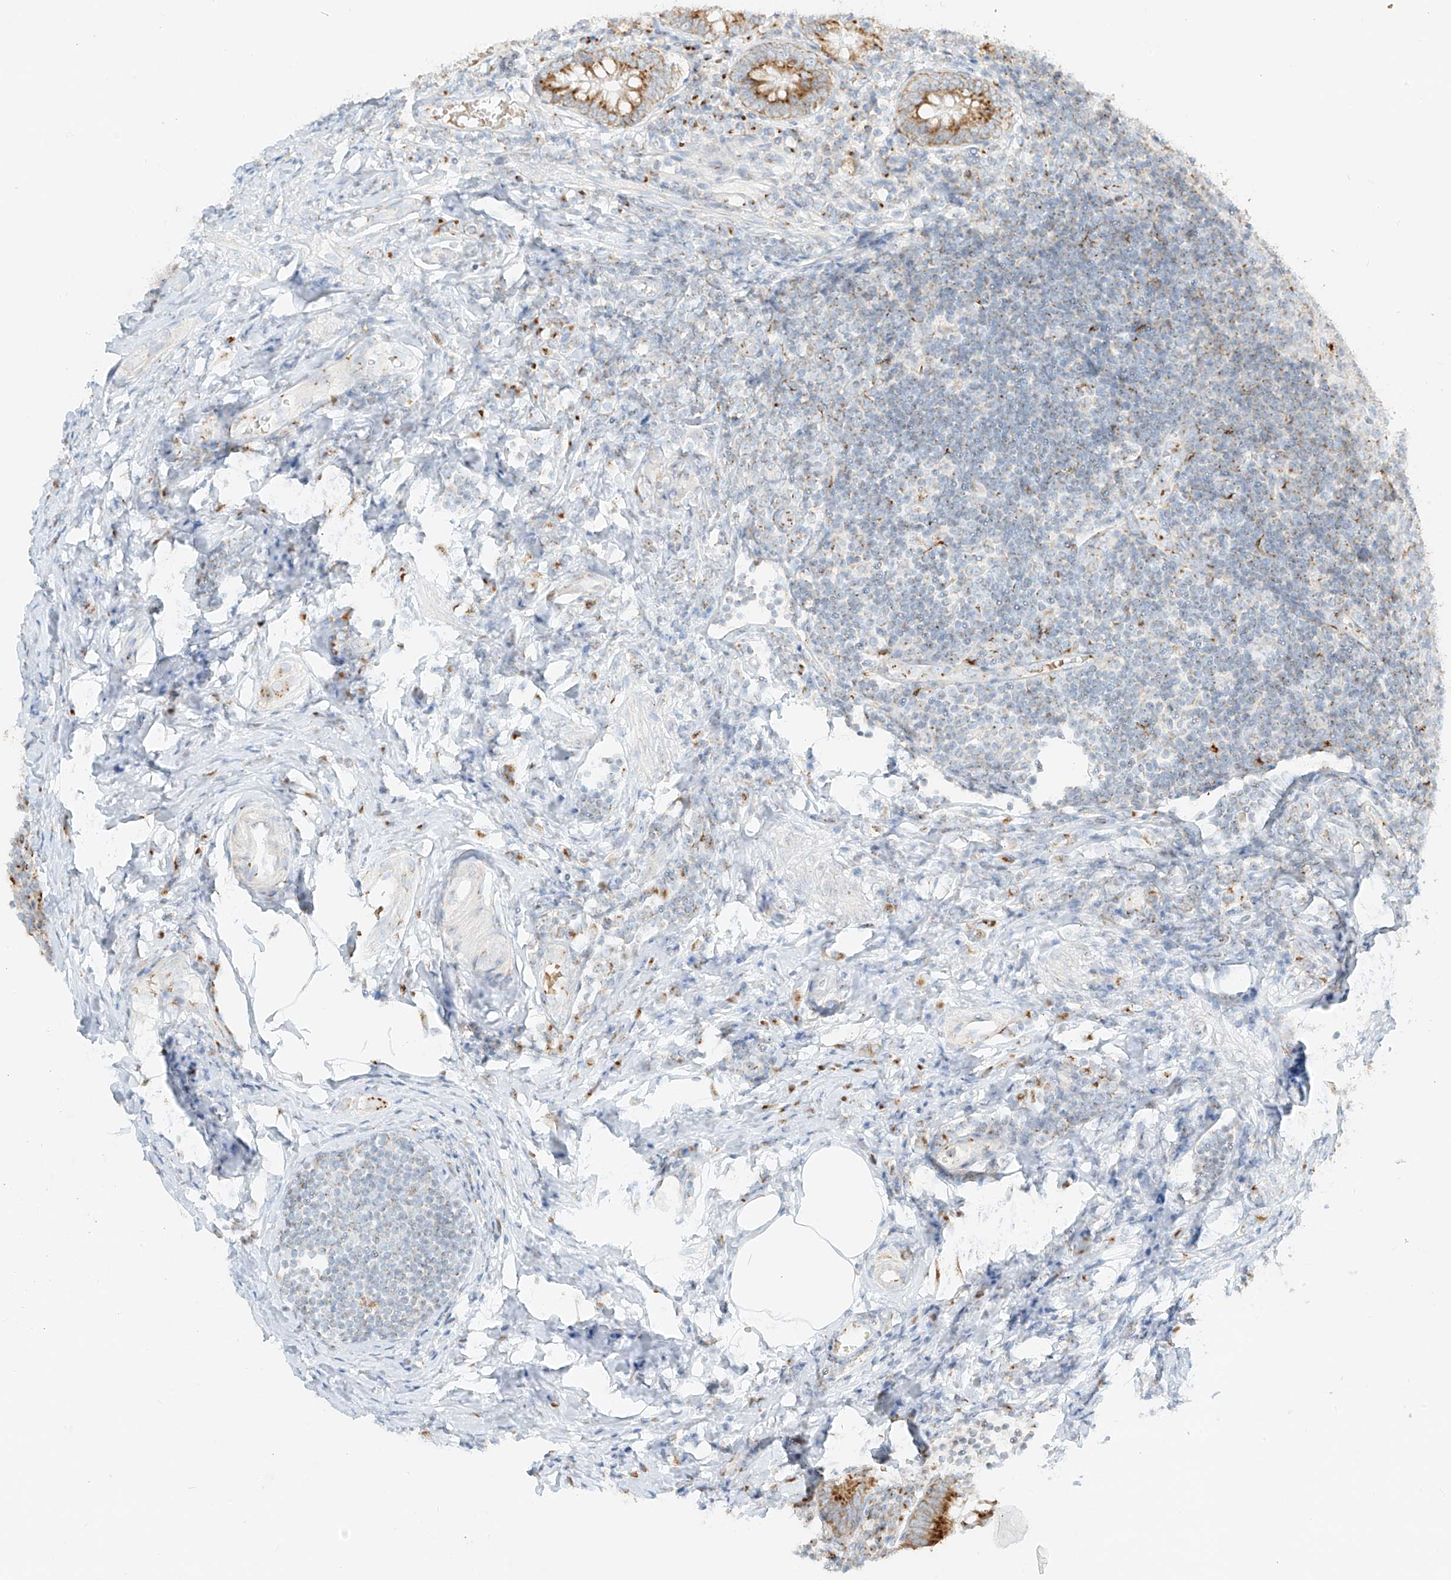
{"staining": {"intensity": "strong", "quantity": ">75%", "location": "cytoplasmic/membranous"}, "tissue": "appendix", "cell_type": "Glandular cells", "image_type": "normal", "snomed": [{"axis": "morphology", "description": "Normal tissue, NOS"}, {"axis": "topography", "description": "Appendix"}], "caption": "Immunohistochemical staining of unremarkable appendix shows >75% levels of strong cytoplasmic/membranous protein expression in approximately >75% of glandular cells. (Stains: DAB in brown, nuclei in blue, Microscopy: brightfield microscopy at high magnification).", "gene": "TMEM87B", "patient": {"sex": "female", "age": 54}}